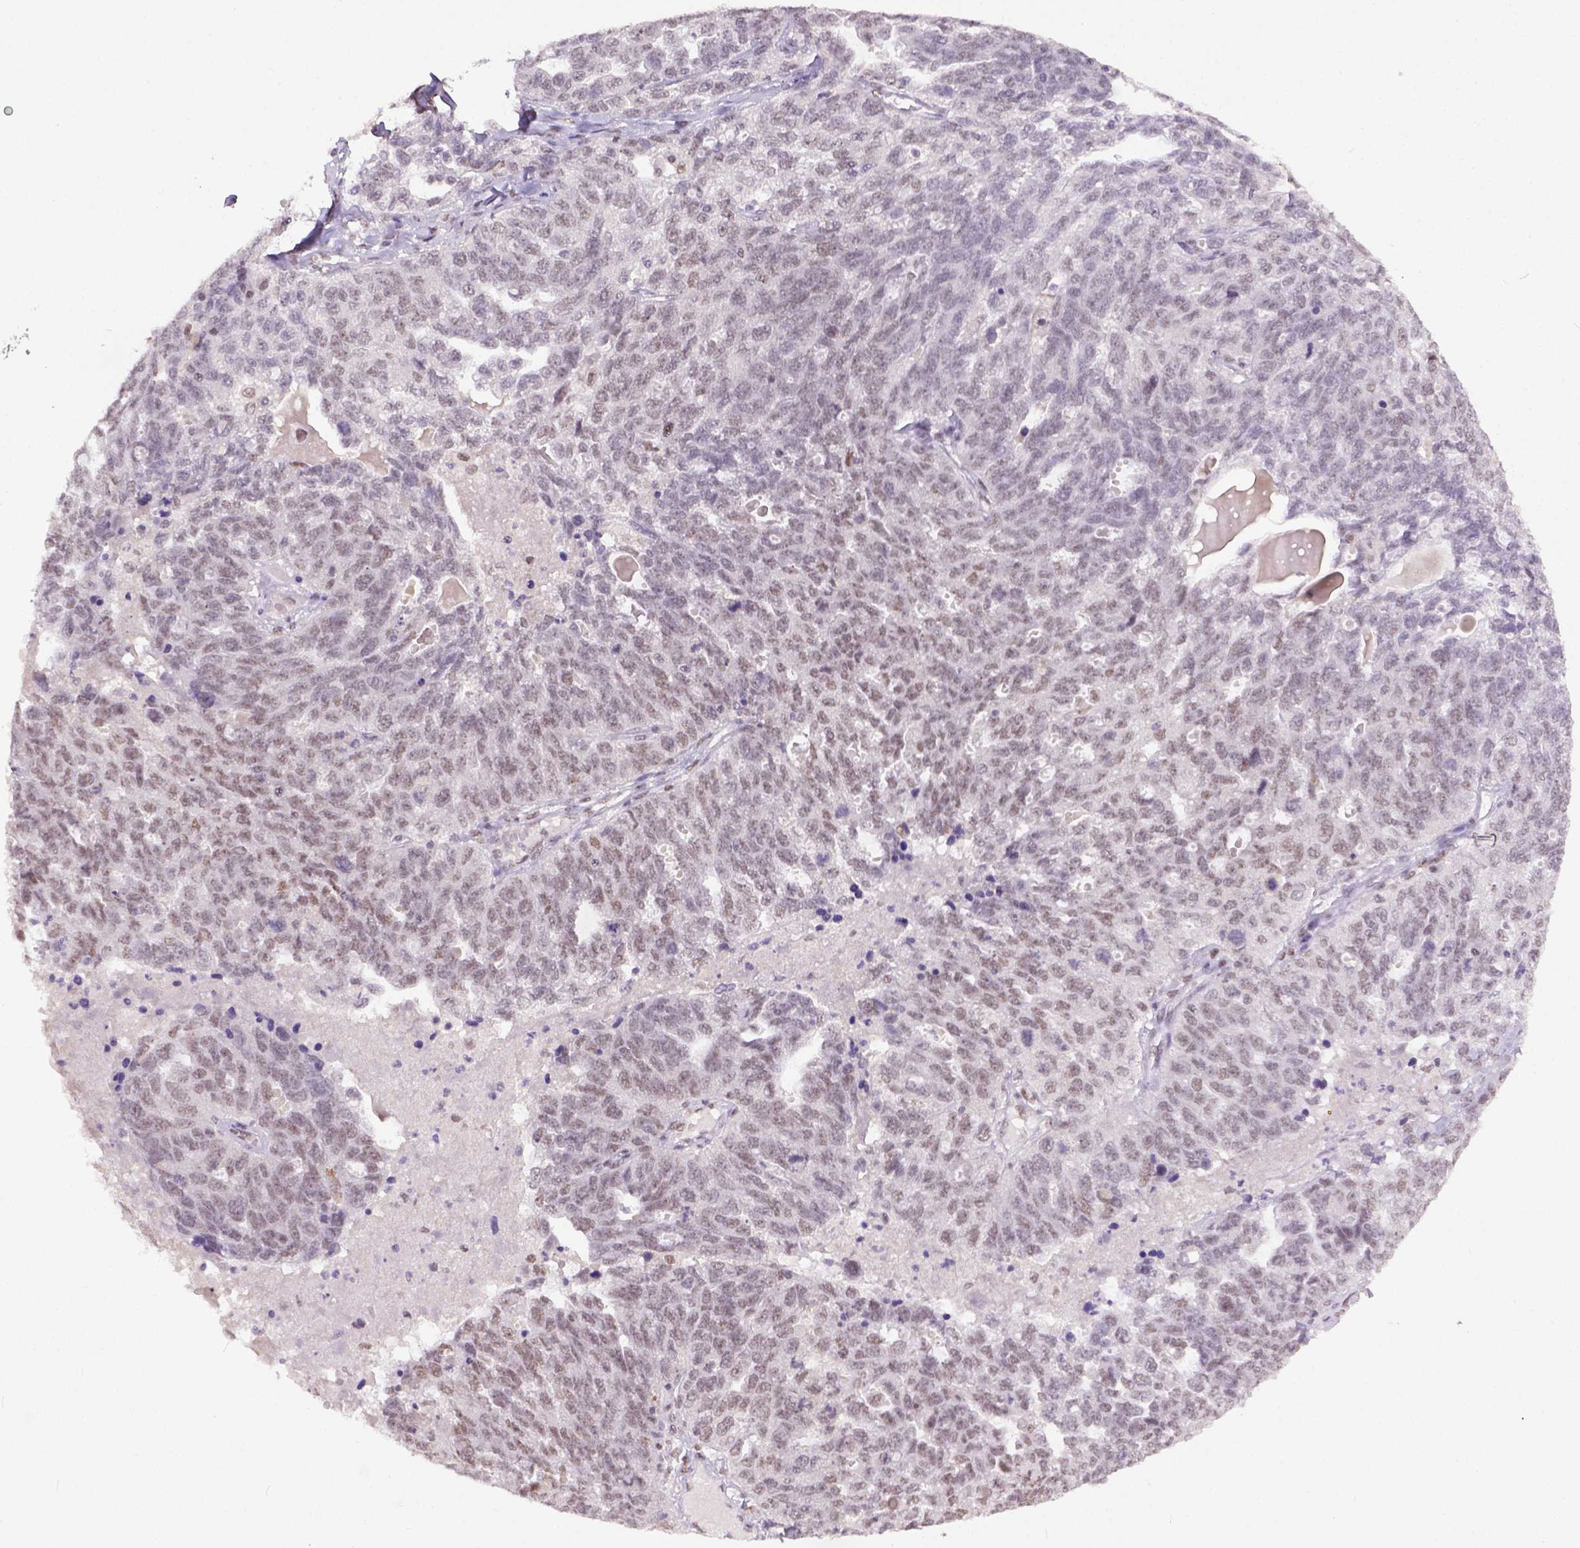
{"staining": {"intensity": "weak", "quantity": ">75%", "location": "nuclear"}, "tissue": "ovarian cancer", "cell_type": "Tumor cells", "image_type": "cancer", "snomed": [{"axis": "morphology", "description": "Cystadenocarcinoma, serous, NOS"}, {"axis": "topography", "description": "Ovary"}], "caption": "Ovarian serous cystadenocarcinoma stained with immunohistochemistry reveals weak nuclear staining in about >75% of tumor cells. (IHC, brightfield microscopy, high magnification).", "gene": "ERCC1", "patient": {"sex": "female", "age": 71}}